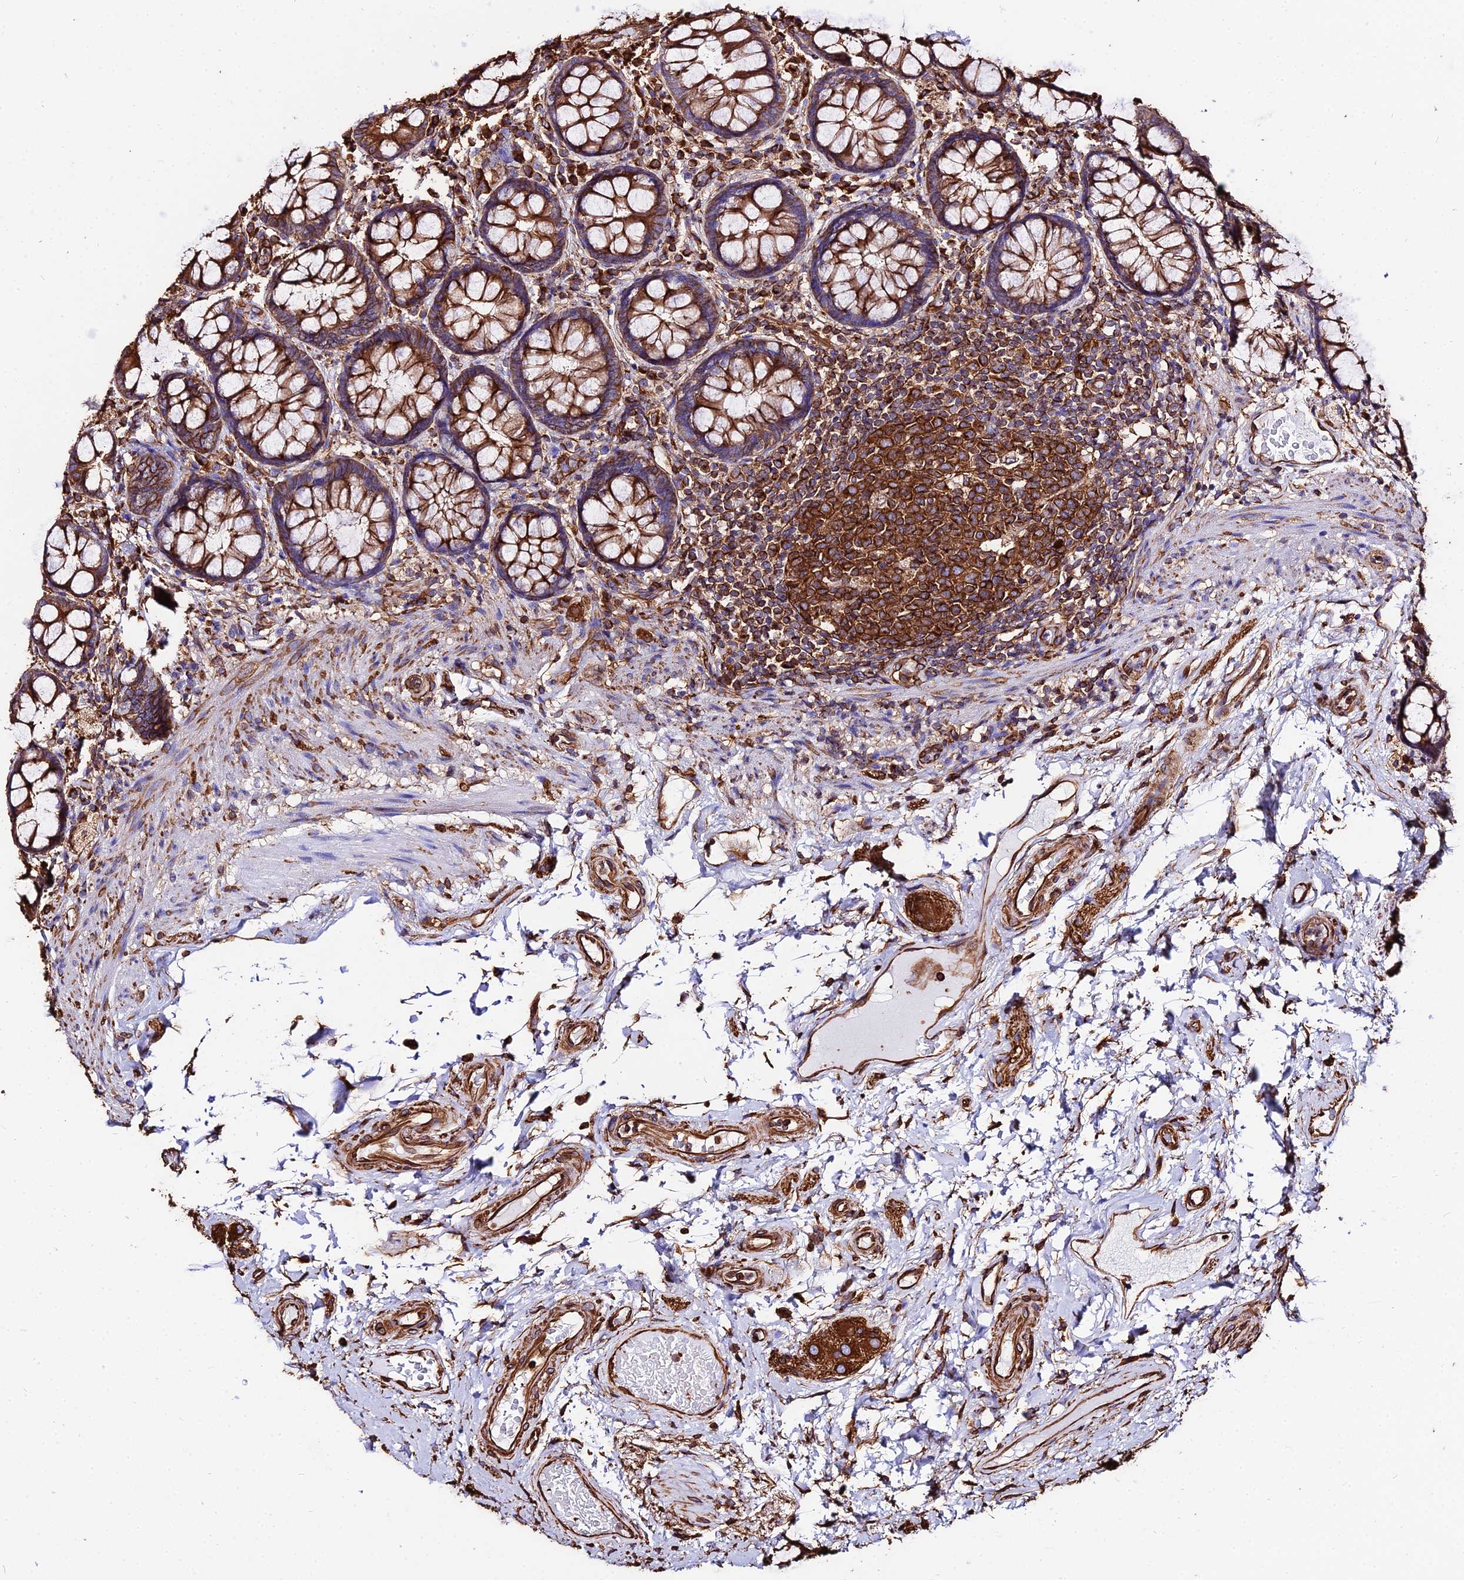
{"staining": {"intensity": "strong", "quantity": ">75%", "location": "cytoplasmic/membranous"}, "tissue": "rectum", "cell_type": "Glandular cells", "image_type": "normal", "snomed": [{"axis": "morphology", "description": "Normal tissue, NOS"}, {"axis": "topography", "description": "Rectum"}], "caption": "This histopathology image displays immunohistochemistry (IHC) staining of benign rectum, with high strong cytoplasmic/membranous staining in approximately >75% of glandular cells.", "gene": "TUBA1A", "patient": {"sex": "male", "age": 83}}